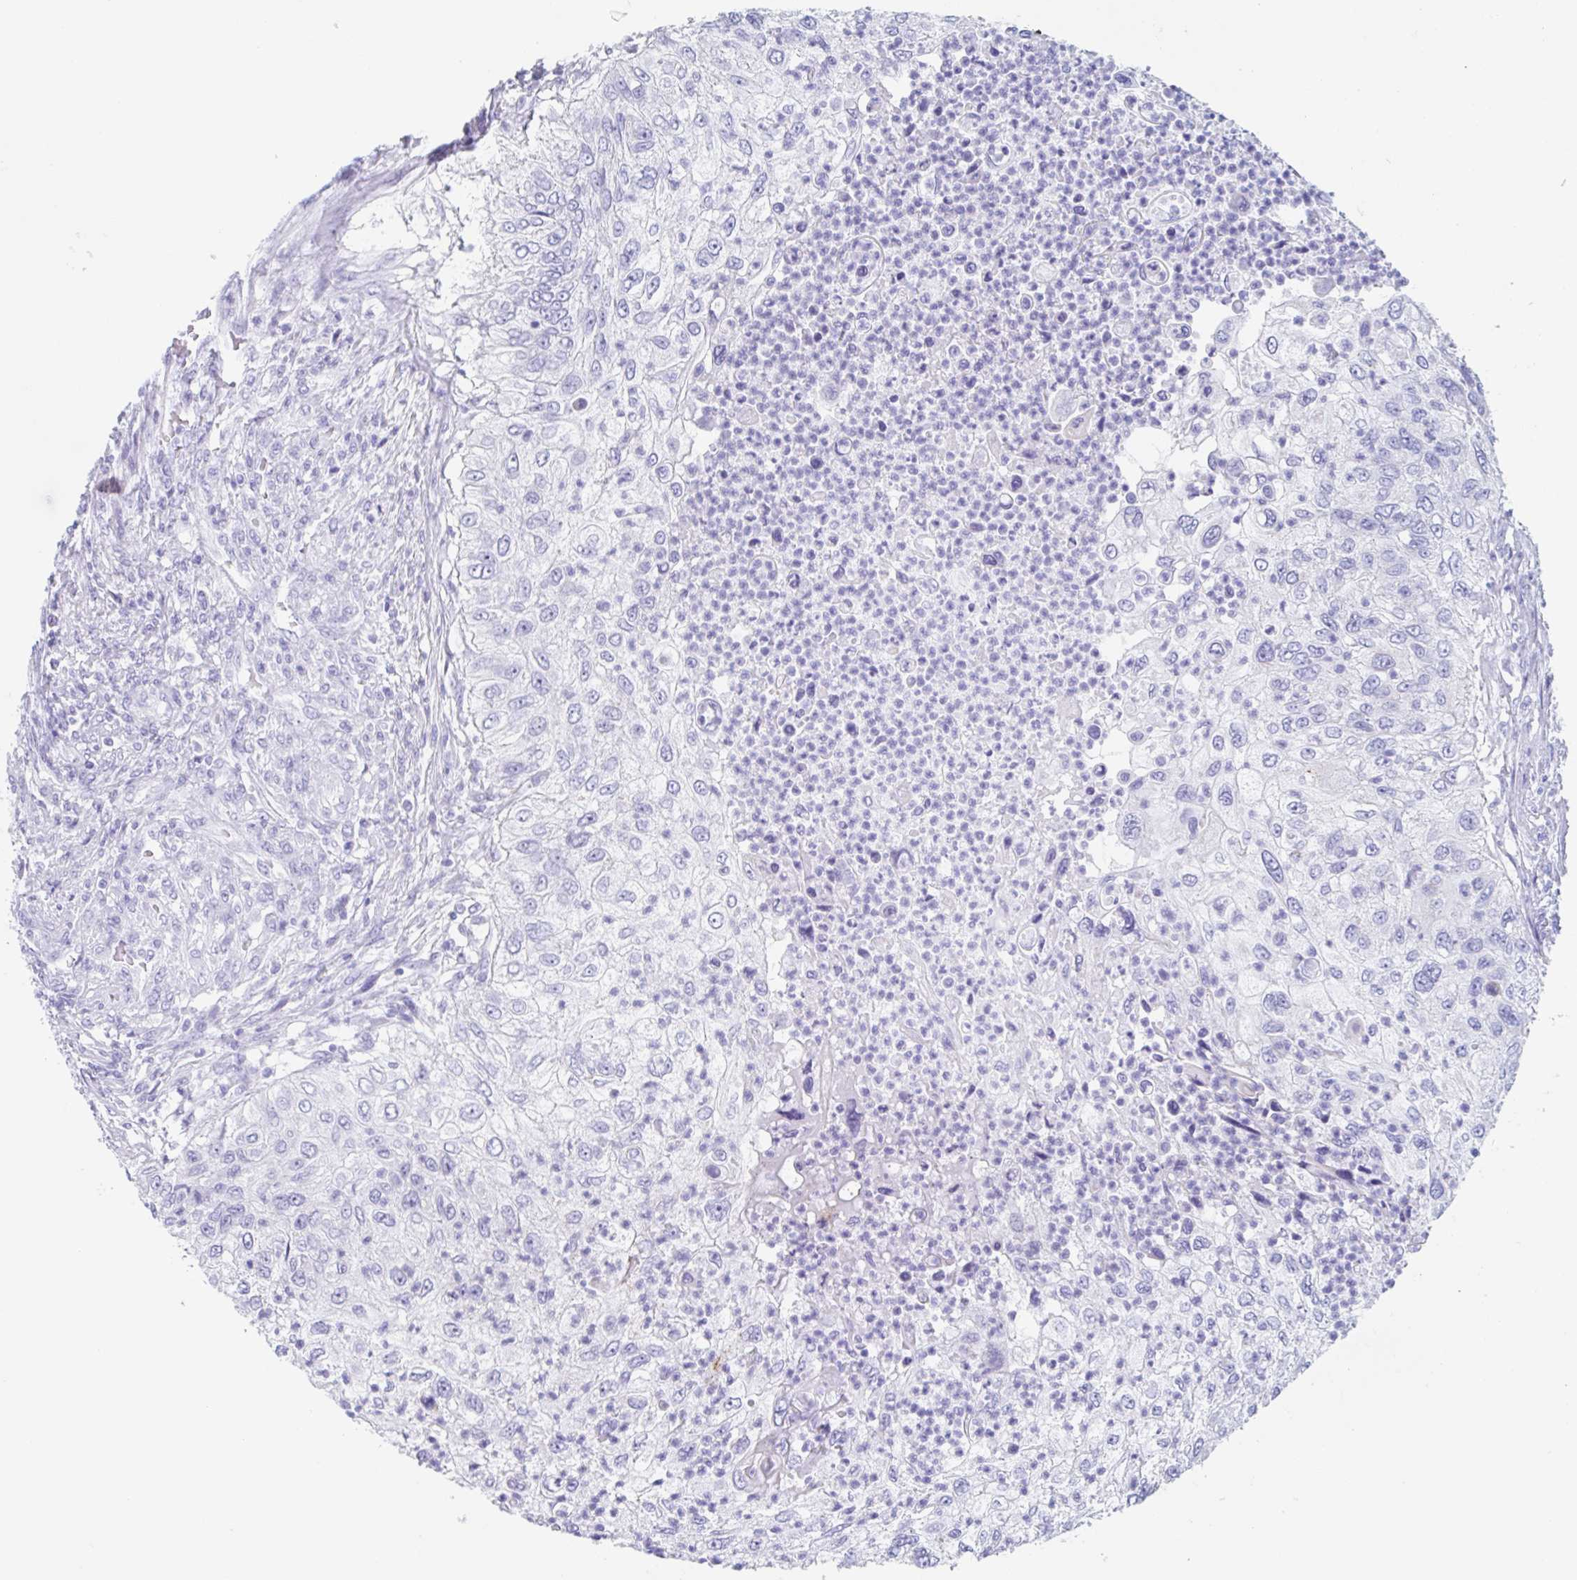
{"staining": {"intensity": "negative", "quantity": "none", "location": "none"}, "tissue": "urothelial cancer", "cell_type": "Tumor cells", "image_type": "cancer", "snomed": [{"axis": "morphology", "description": "Urothelial carcinoma, High grade"}, {"axis": "topography", "description": "Urinary bladder"}], "caption": "Tumor cells show no significant staining in urothelial carcinoma (high-grade). (DAB (3,3'-diaminobenzidine) IHC, high magnification).", "gene": "CPTP", "patient": {"sex": "female", "age": 60}}